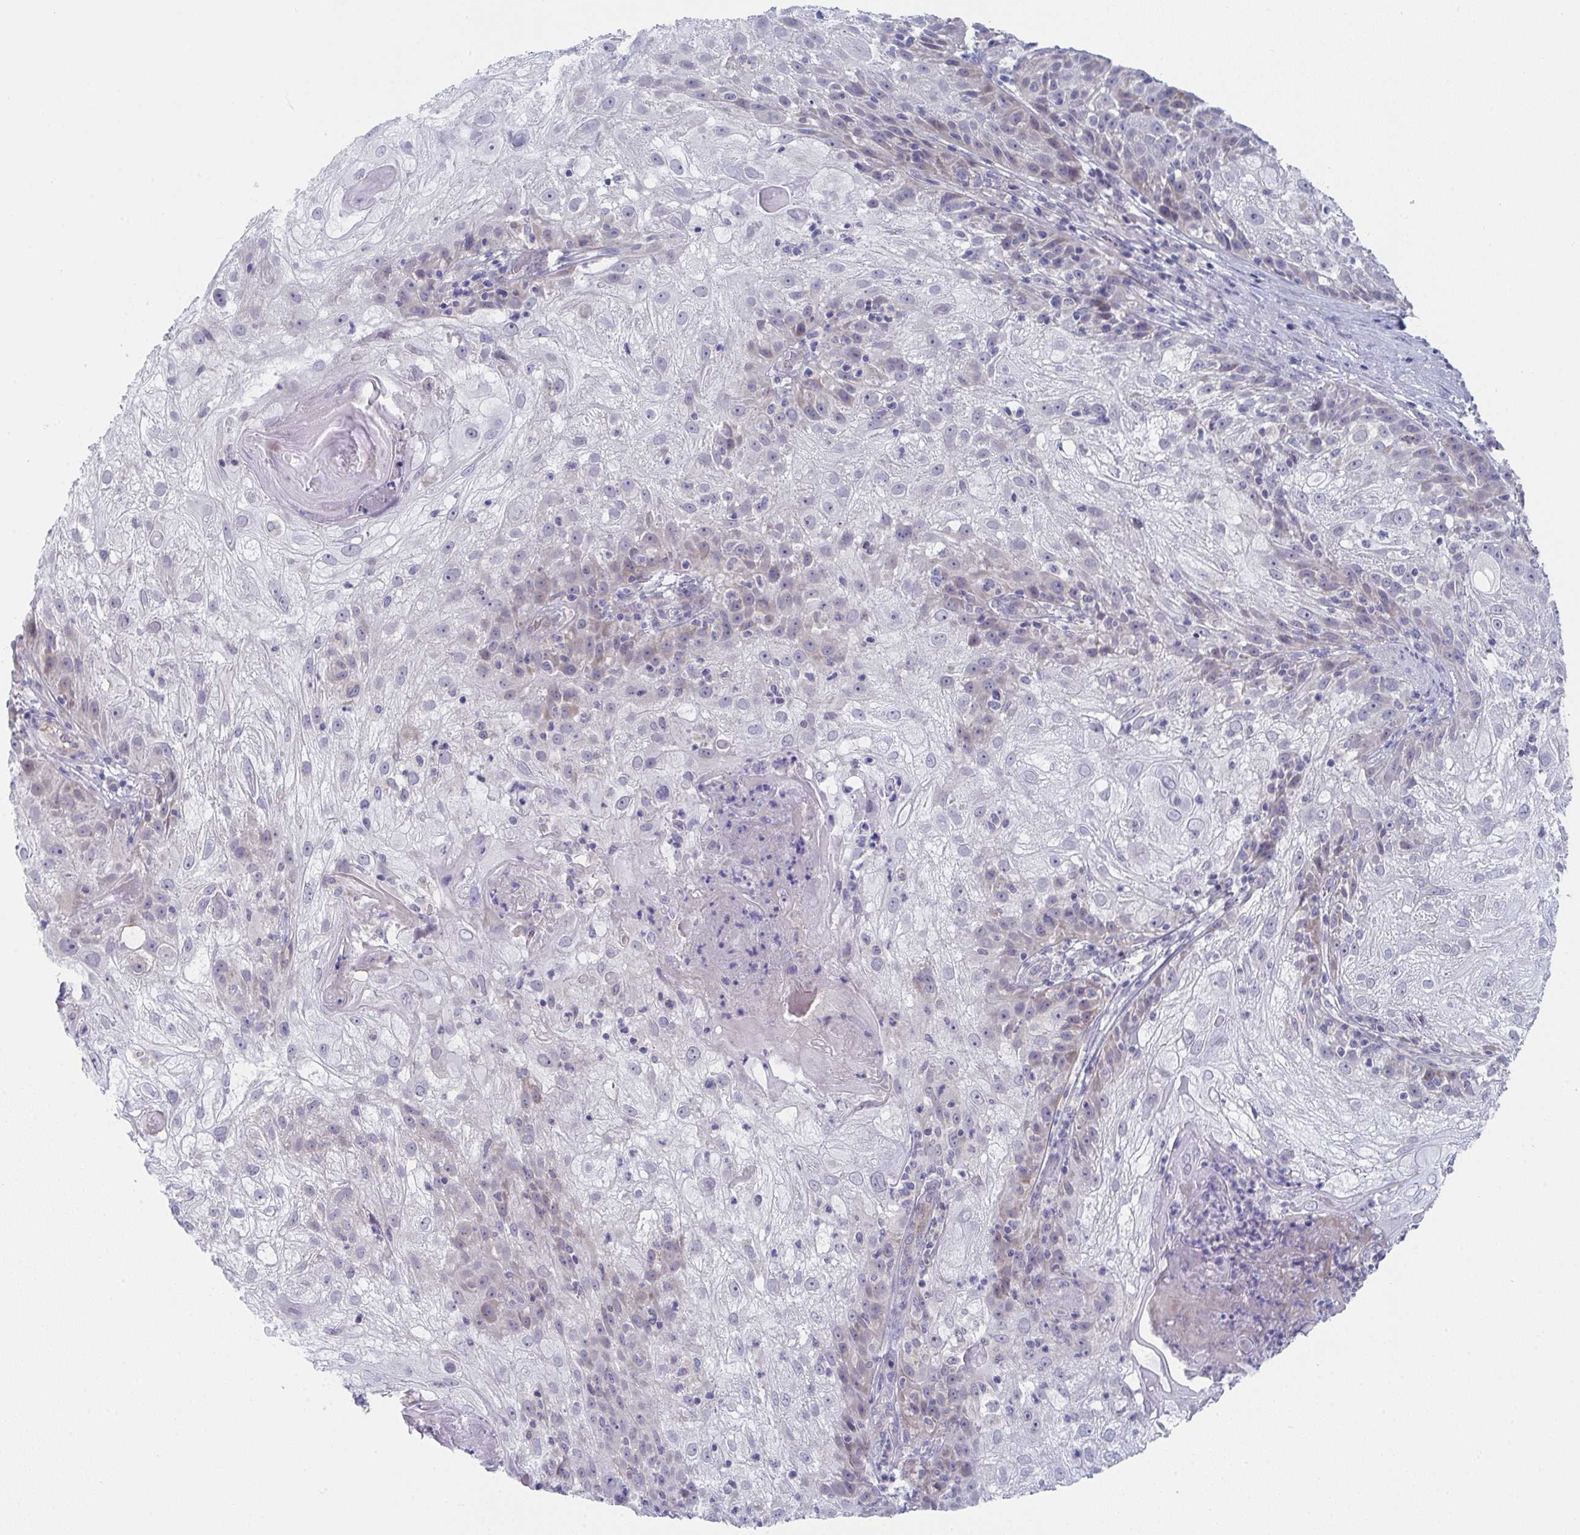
{"staining": {"intensity": "negative", "quantity": "none", "location": "none"}, "tissue": "skin cancer", "cell_type": "Tumor cells", "image_type": "cancer", "snomed": [{"axis": "morphology", "description": "Normal tissue, NOS"}, {"axis": "morphology", "description": "Squamous cell carcinoma, NOS"}, {"axis": "topography", "description": "Skin"}], "caption": "A histopathology image of skin cancer (squamous cell carcinoma) stained for a protein exhibits no brown staining in tumor cells.", "gene": "VWDE", "patient": {"sex": "female", "age": 83}}